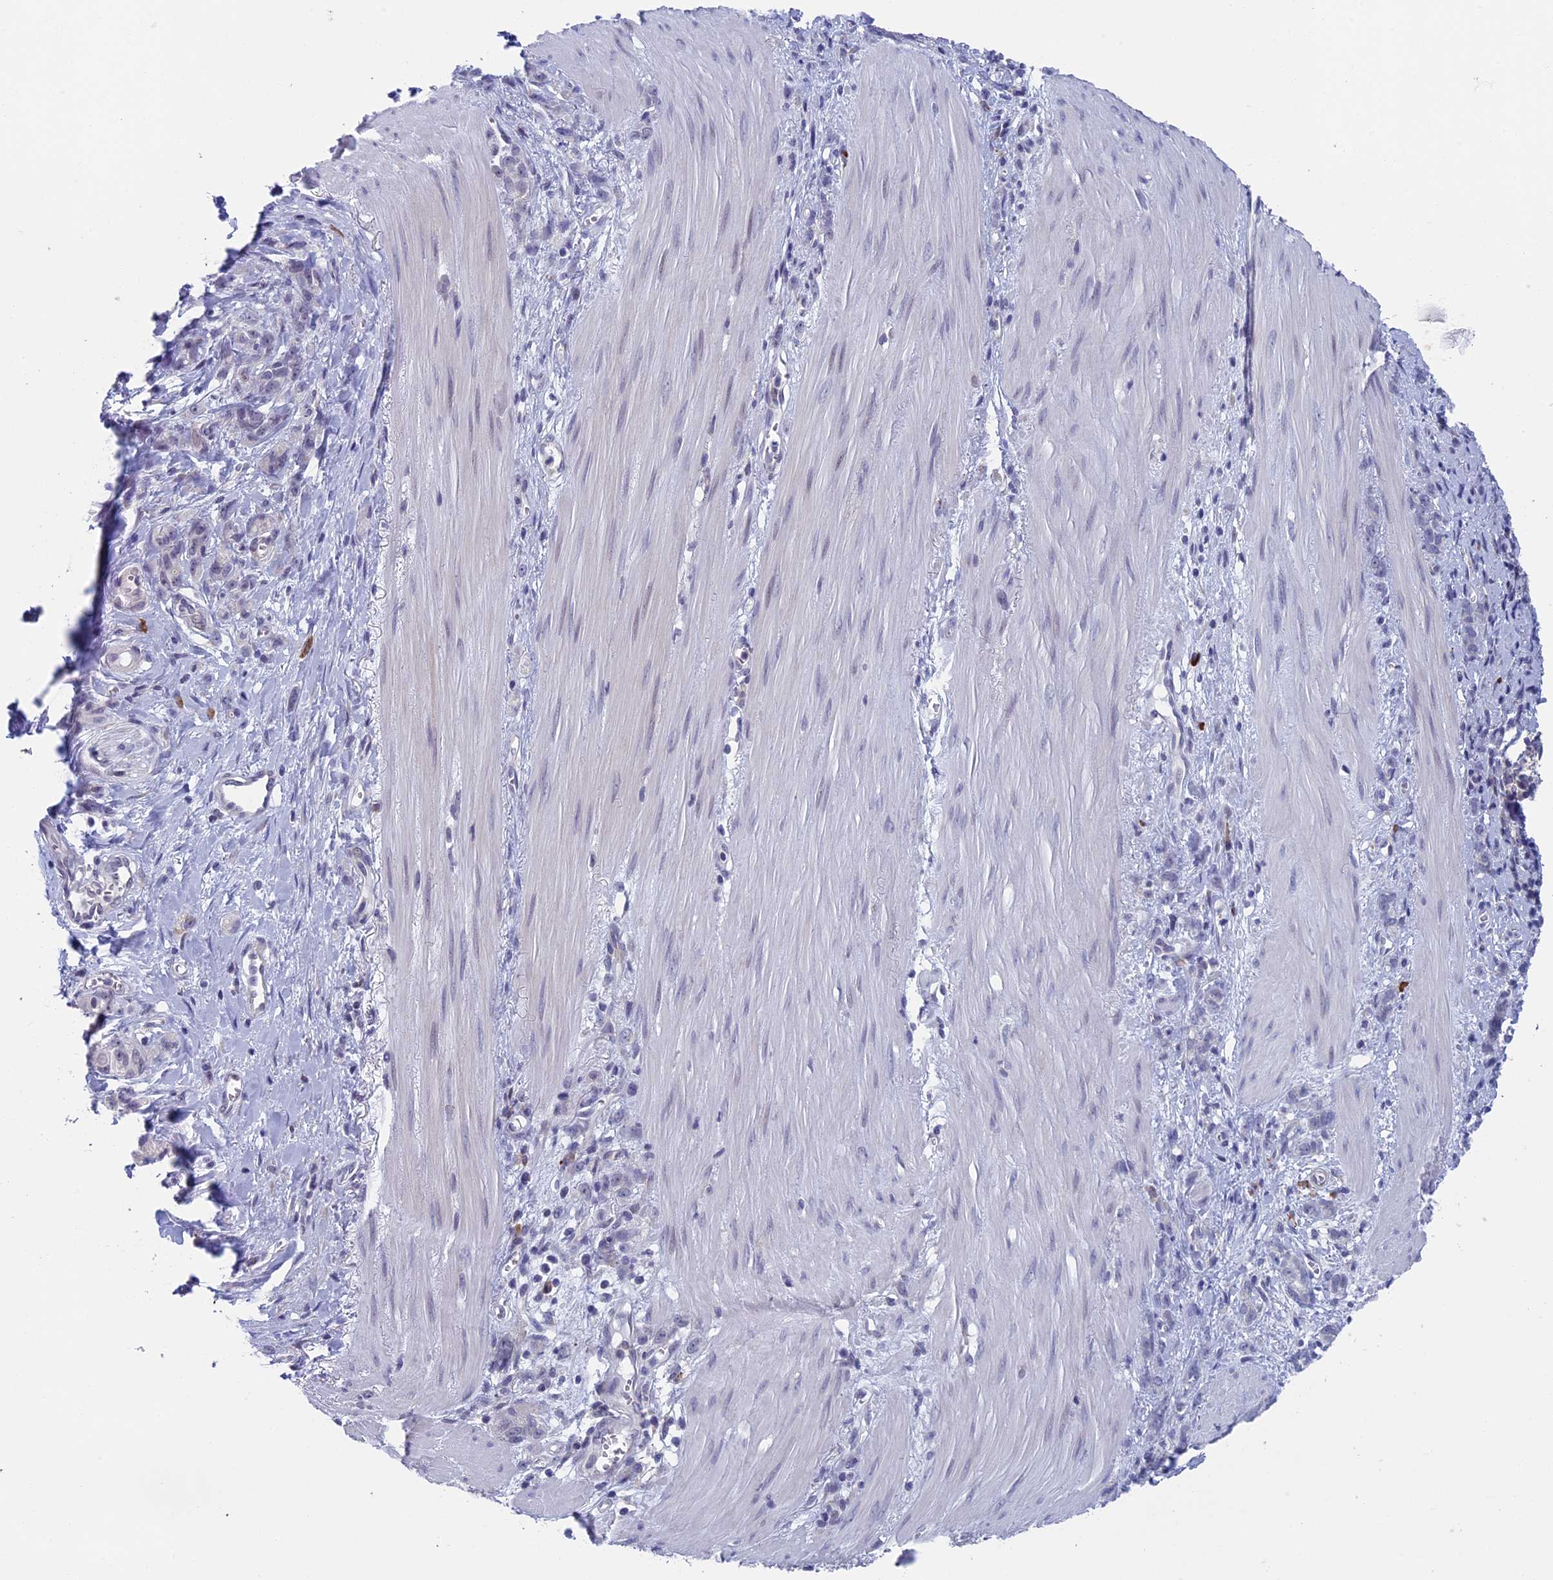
{"staining": {"intensity": "negative", "quantity": "none", "location": "none"}, "tissue": "stomach cancer", "cell_type": "Tumor cells", "image_type": "cancer", "snomed": [{"axis": "morphology", "description": "Adenocarcinoma, NOS"}, {"axis": "topography", "description": "Stomach"}], "caption": "Stomach adenocarcinoma stained for a protein using IHC exhibits no positivity tumor cells.", "gene": "CNEP1R1", "patient": {"sex": "female", "age": 76}}